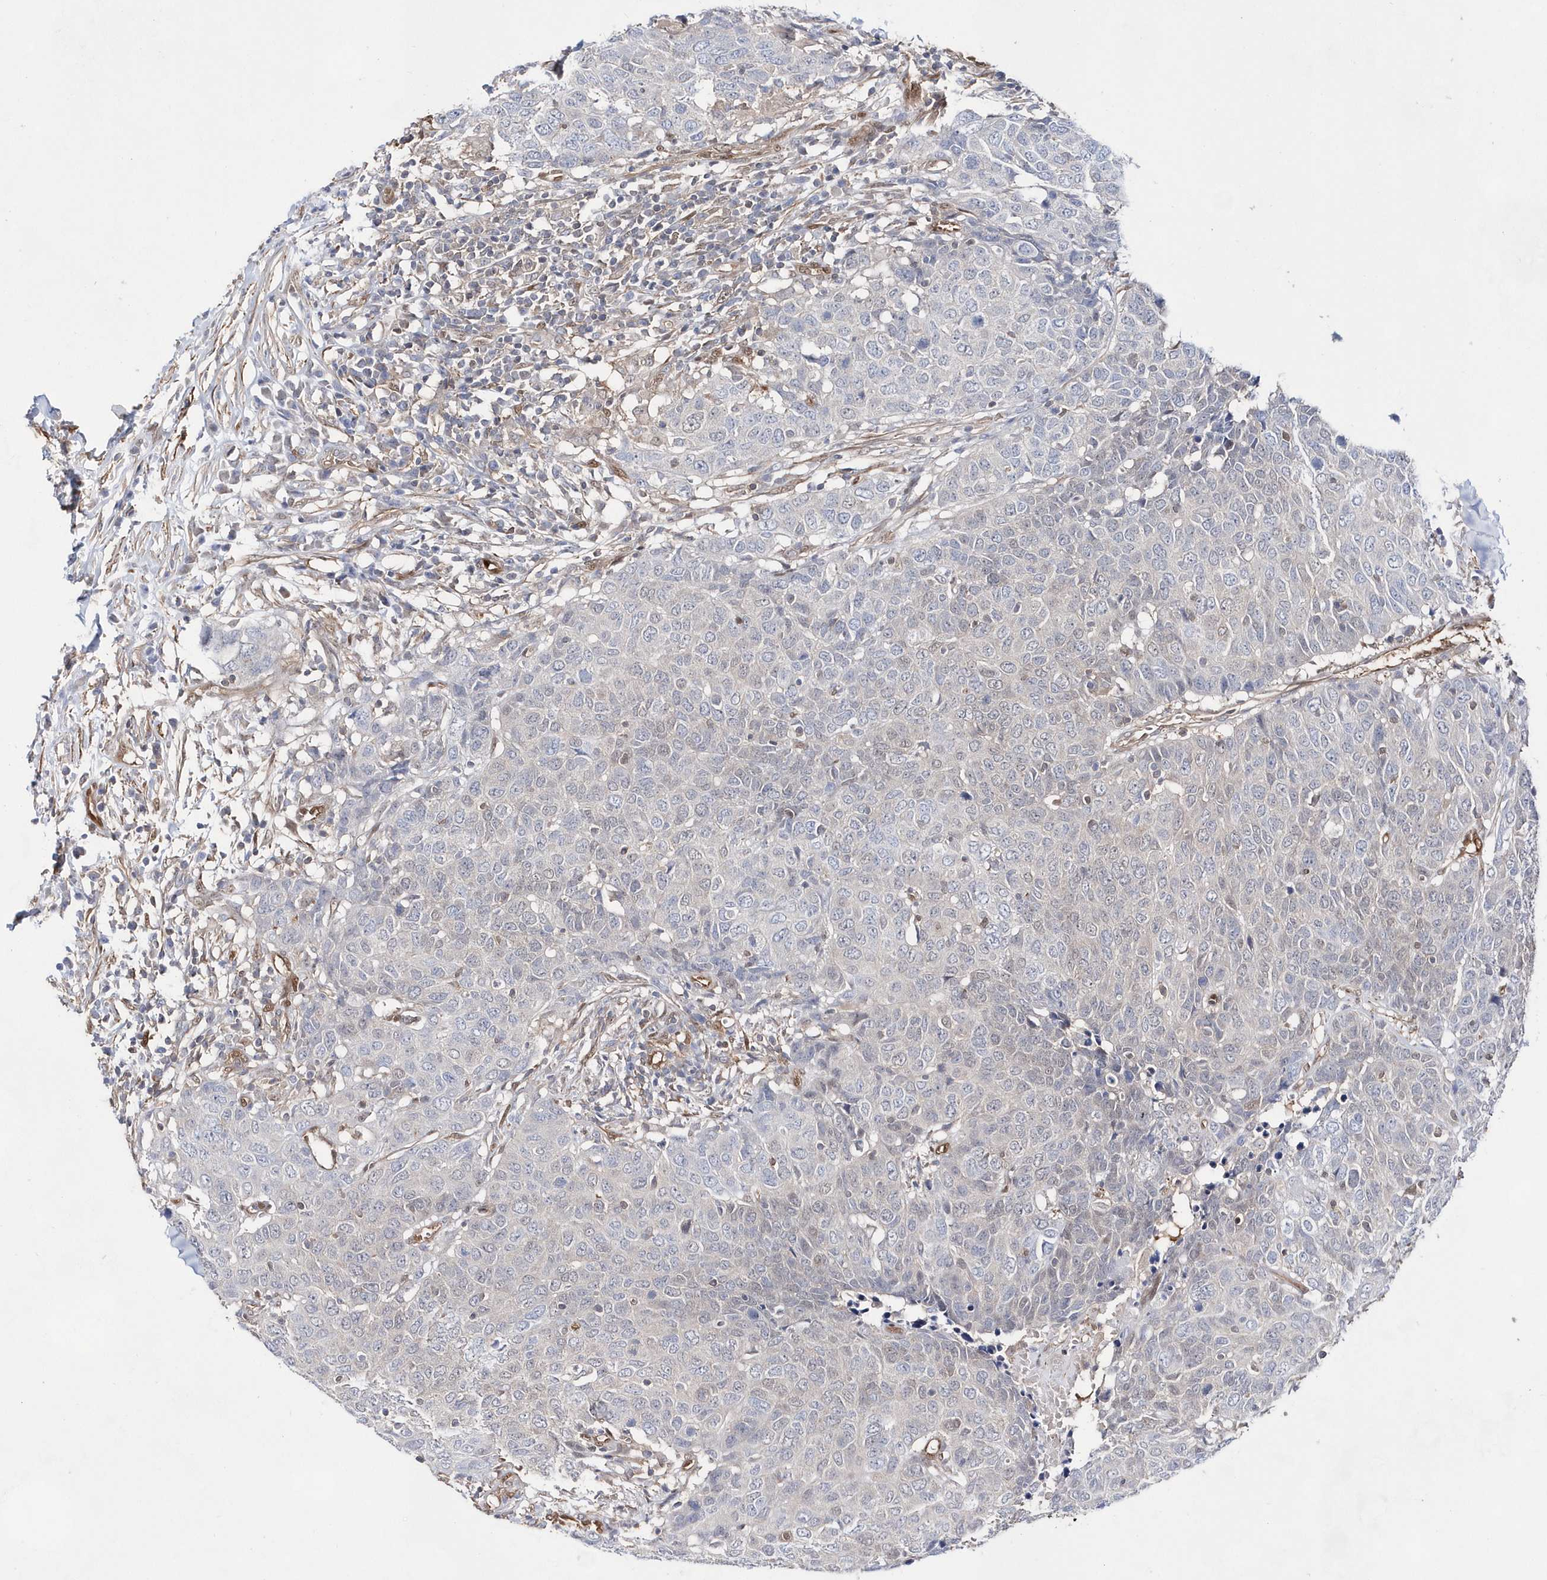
{"staining": {"intensity": "negative", "quantity": "none", "location": "none"}, "tissue": "head and neck cancer", "cell_type": "Tumor cells", "image_type": "cancer", "snomed": [{"axis": "morphology", "description": "Squamous cell carcinoma, NOS"}, {"axis": "topography", "description": "Head-Neck"}], "caption": "This micrograph is of head and neck squamous cell carcinoma stained with immunohistochemistry to label a protein in brown with the nuclei are counter-stained blue. There is no expression in tumor cells.", "gene": "BDH2", "patient": {"sex": "male", "age": 66}}